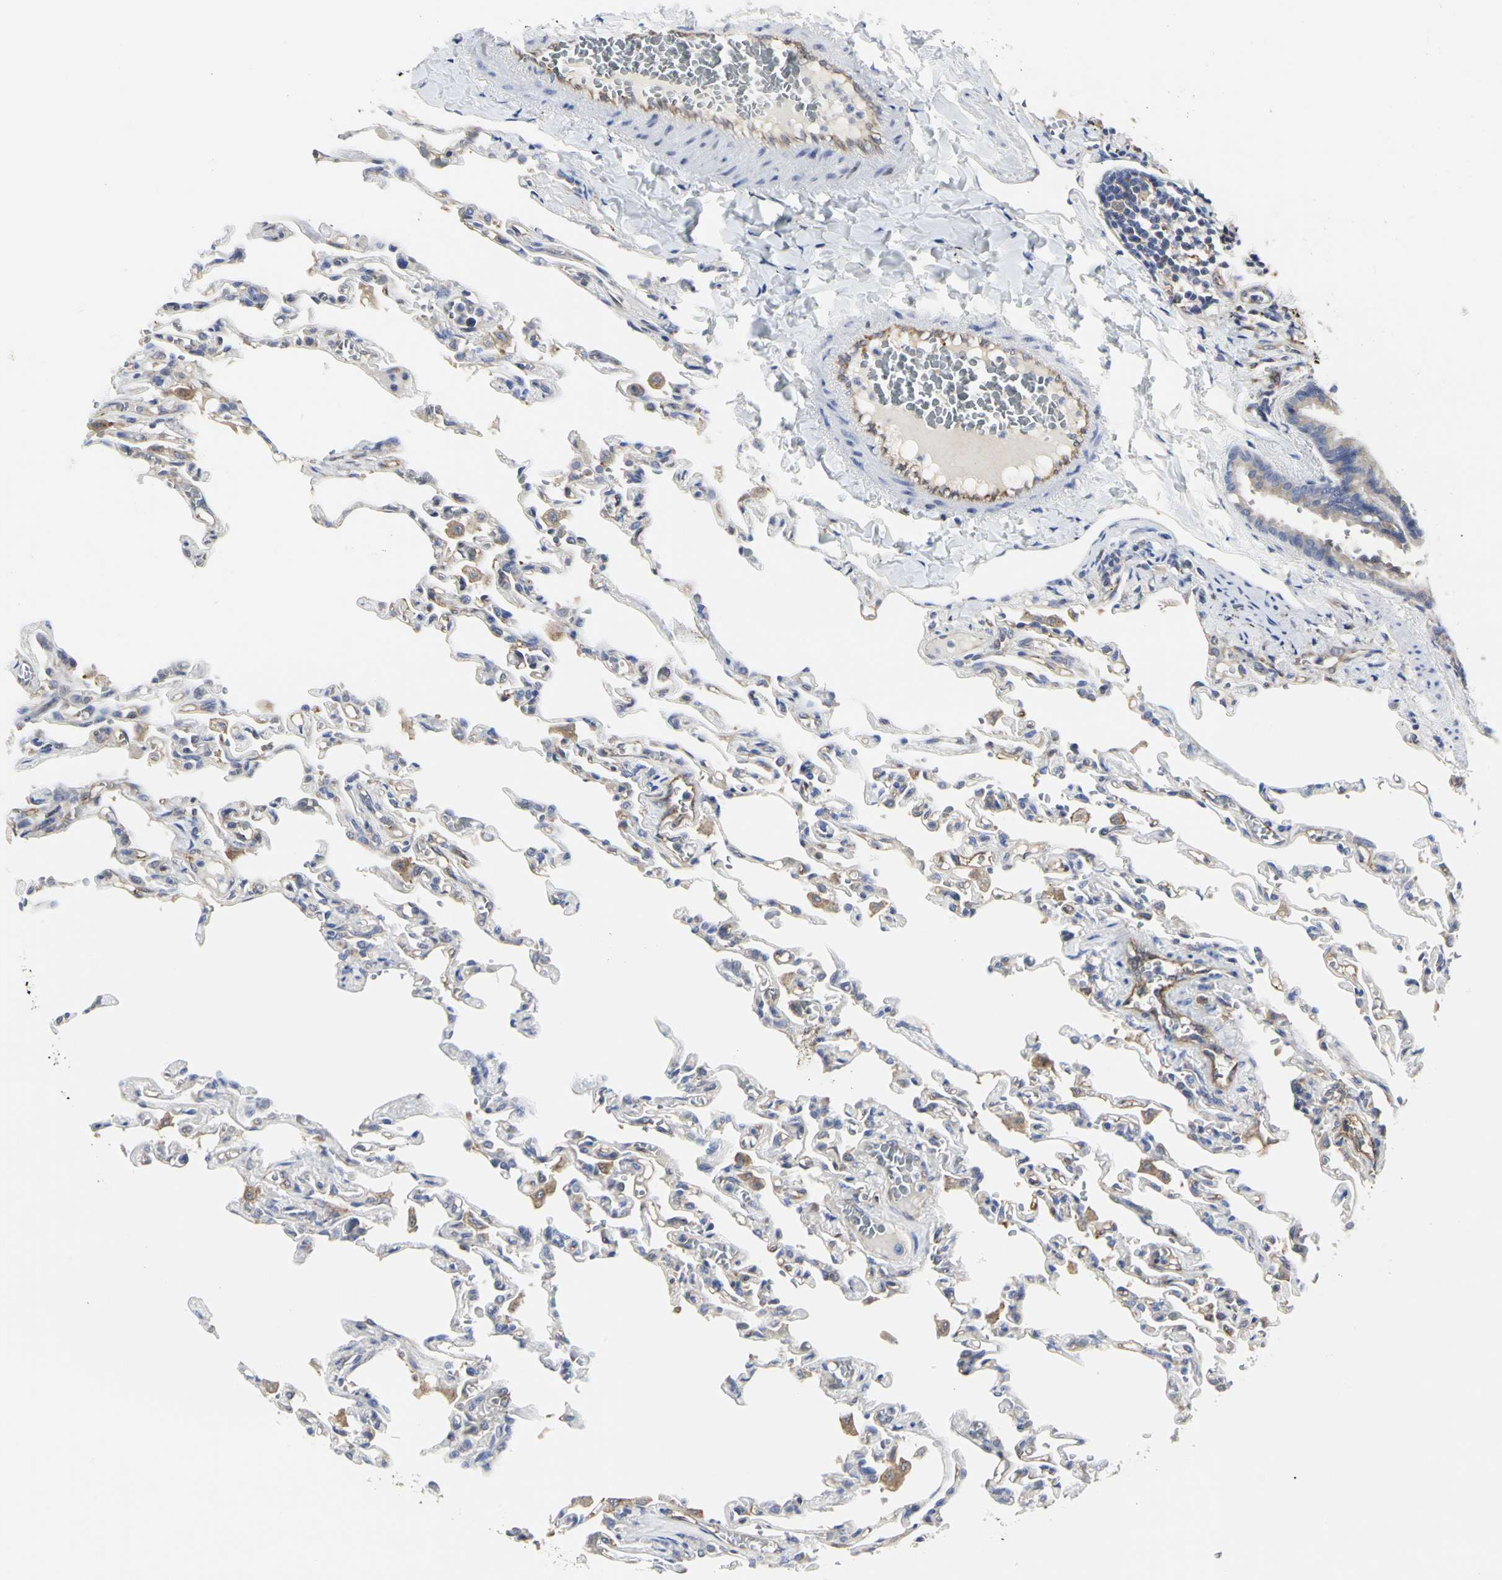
{"staining": {"intensity": "negative", "quantity": "none", "location": "none"}, "tissue": "lung", "cell_type": "Alveolar cells", "image_type": "normal", "snomed": [{"axis": "morphology", "description": "Normal tissue, NOS"}, {"axis": "topography", "description": "Lung"}], "caption": "This histopathology image is of unremarkable lung stained with immunohistochemistry (IHC) to label a protein in brown with the nuclei are counter-stained blue. There is no positivity in alveolar cells.", "gene": "C3orf52", "patient": {"sex": "male", "age": 21}}